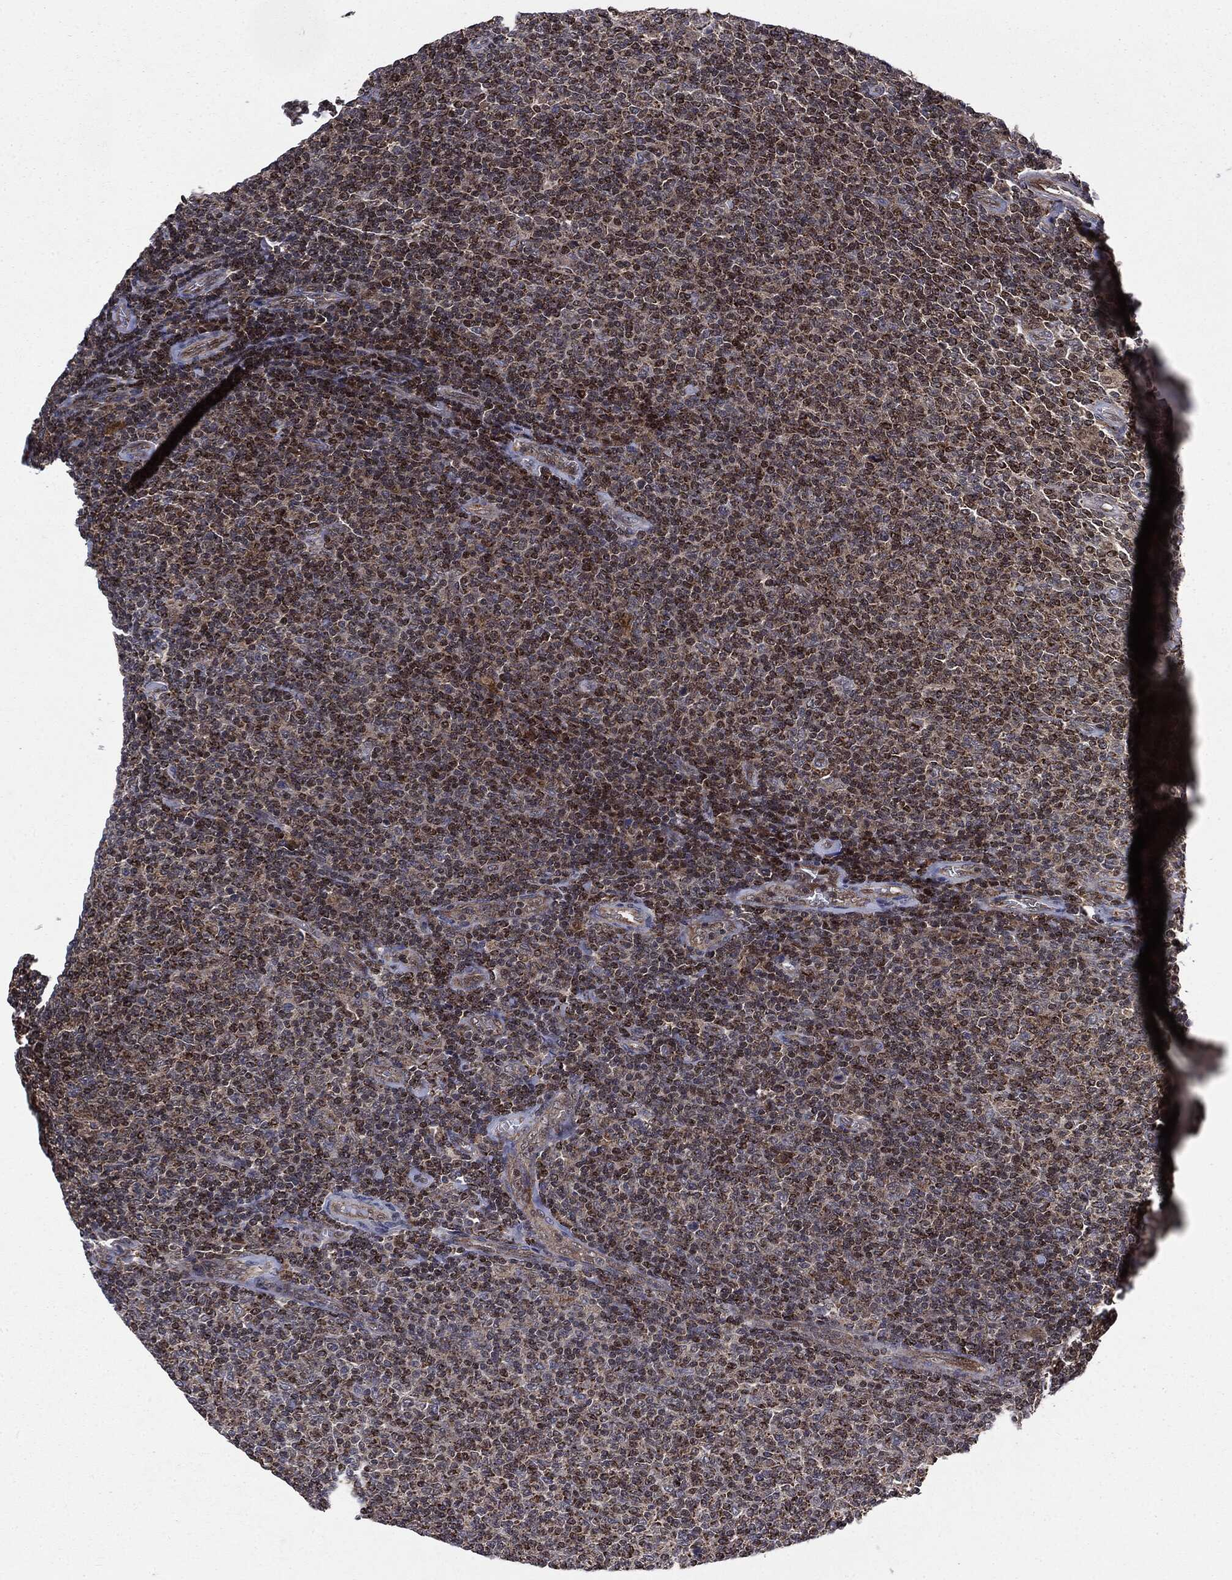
{"staining": {"intensity": "moderate", "quantity": "25%-75%", "location": "cytoplasmic/membranous,nuclear"}, "tissue": "lymphoma", "cell_type": "Tumor cells", "image_type": "cancer", "snomed": [{"axis": "morphology", "description": "Malignant lymphoma, non-Hodgkin's type, Low grade"}, {"axis": "topography", "description": "Lymph node"}], "caption": "Immunohistochemical staining of lymphoma reveals moderate cytoplasmic/membranous and nuclear protein positivity in about 25%-75% of tumor cells. Using DAB (brown) and hematoxylin (blue) stains, captured at high magnification using brightfield microscopy.", "gene": "PTPA", "patient": {"sex": "male", "age": 52}}